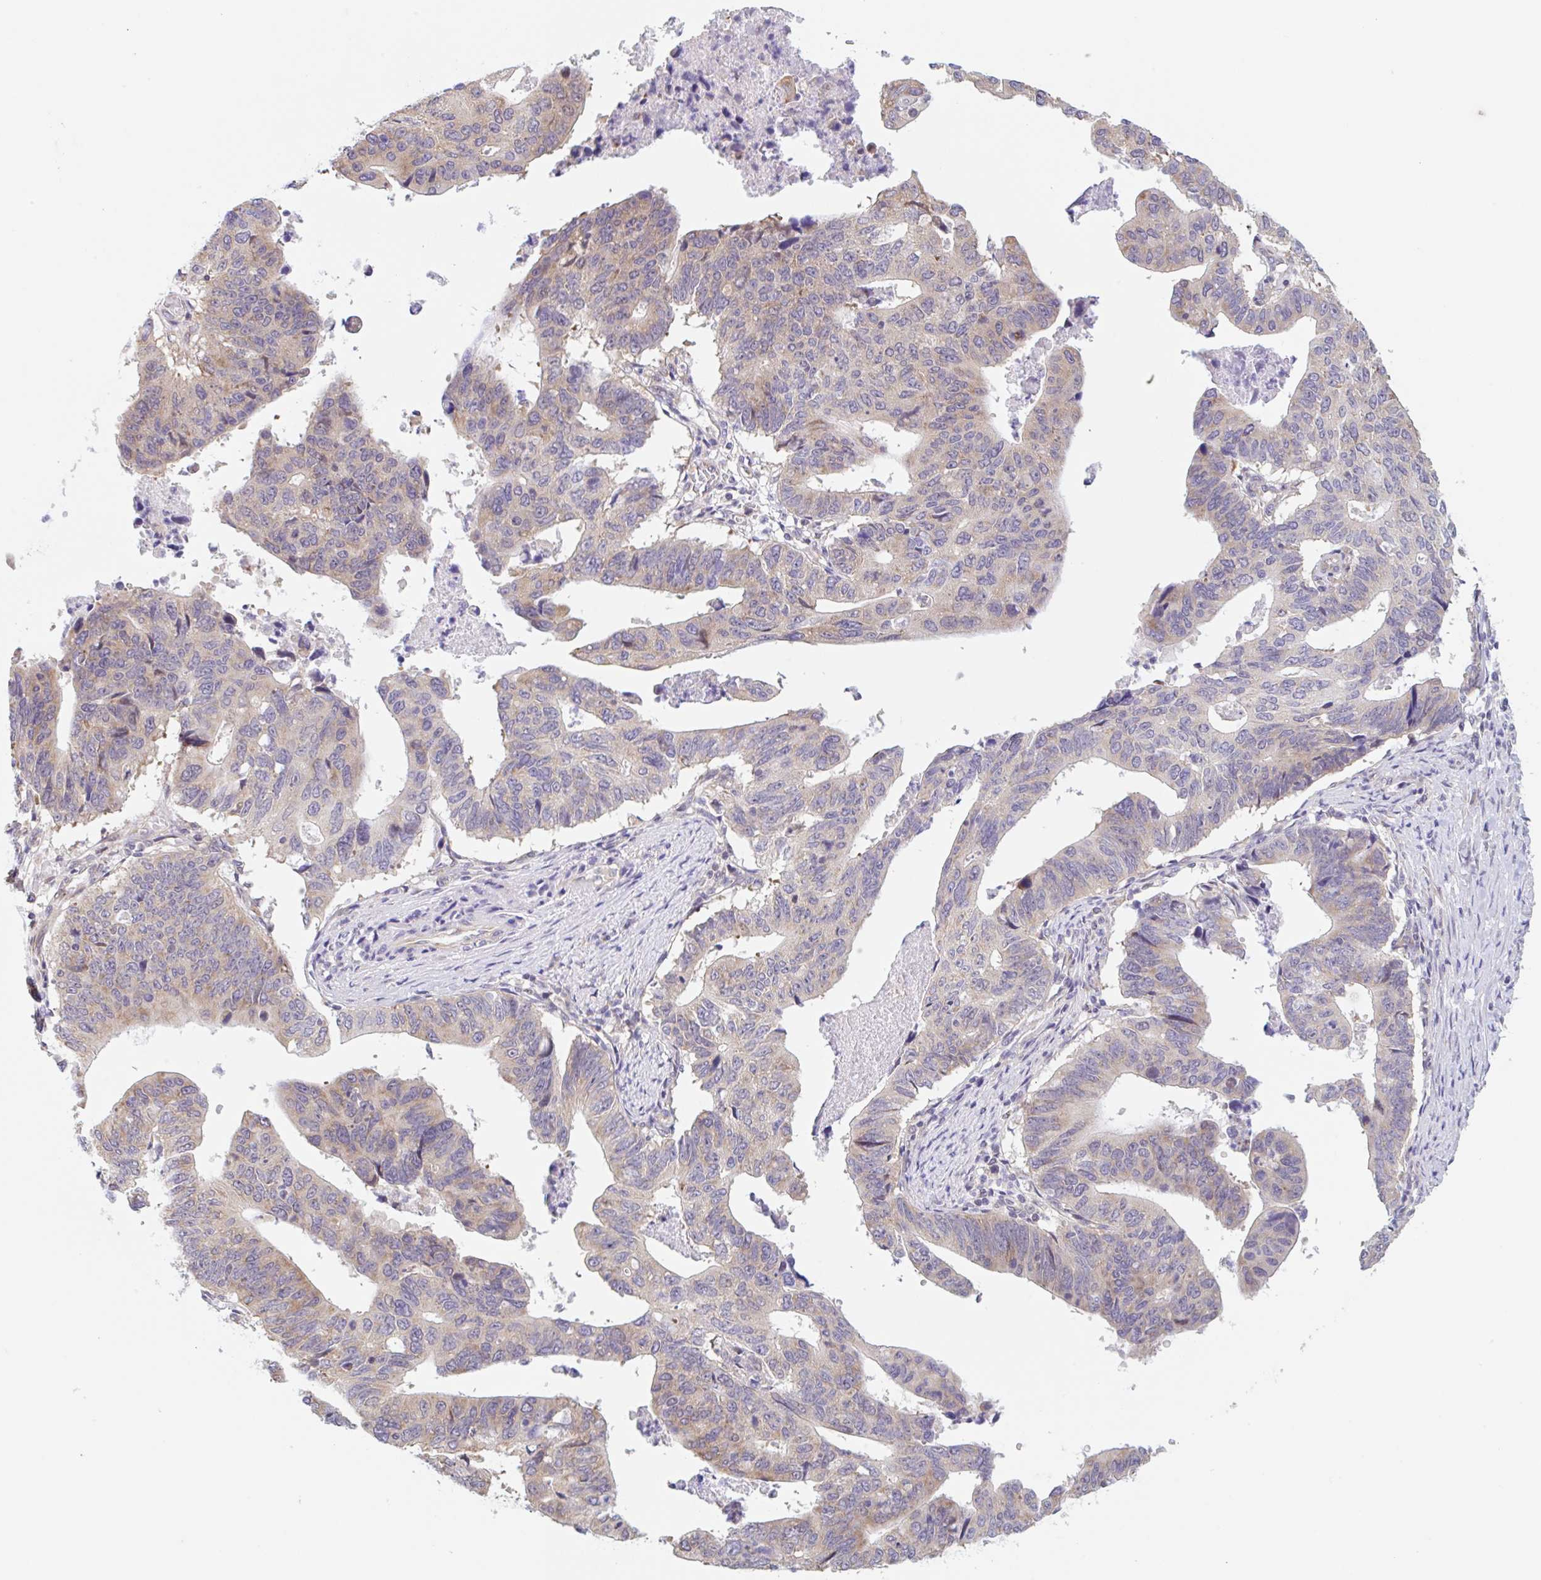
{"staining": {"intensity": "weak", "quantity": "25%-75%", "location": "cytoplasmic/membranous"}, "tissue": "stomach cancer", "cell_type": "Tumor cells", "image_type": "cancer", "snomed": [{"axis": "morphology", "description": "Adenocarcinoma, NOS"}, {"axis": "topography", "description": "Stomach"}], "caption": "Brown immunohistochemical staining in human stomach cancer (adenocarcinoma) exhibits weak cytoplasmic/membranous positivity in about 25%-75% of tumor cells. The protein of interest is stained brown, and the nuclei are stained in blue (DAB (3,3'-diaminobenzidine) IHC with brightfield microscopy, high magnification).", "gene": "TBPL2", "patient": {"sex": "male", "age": 59}}